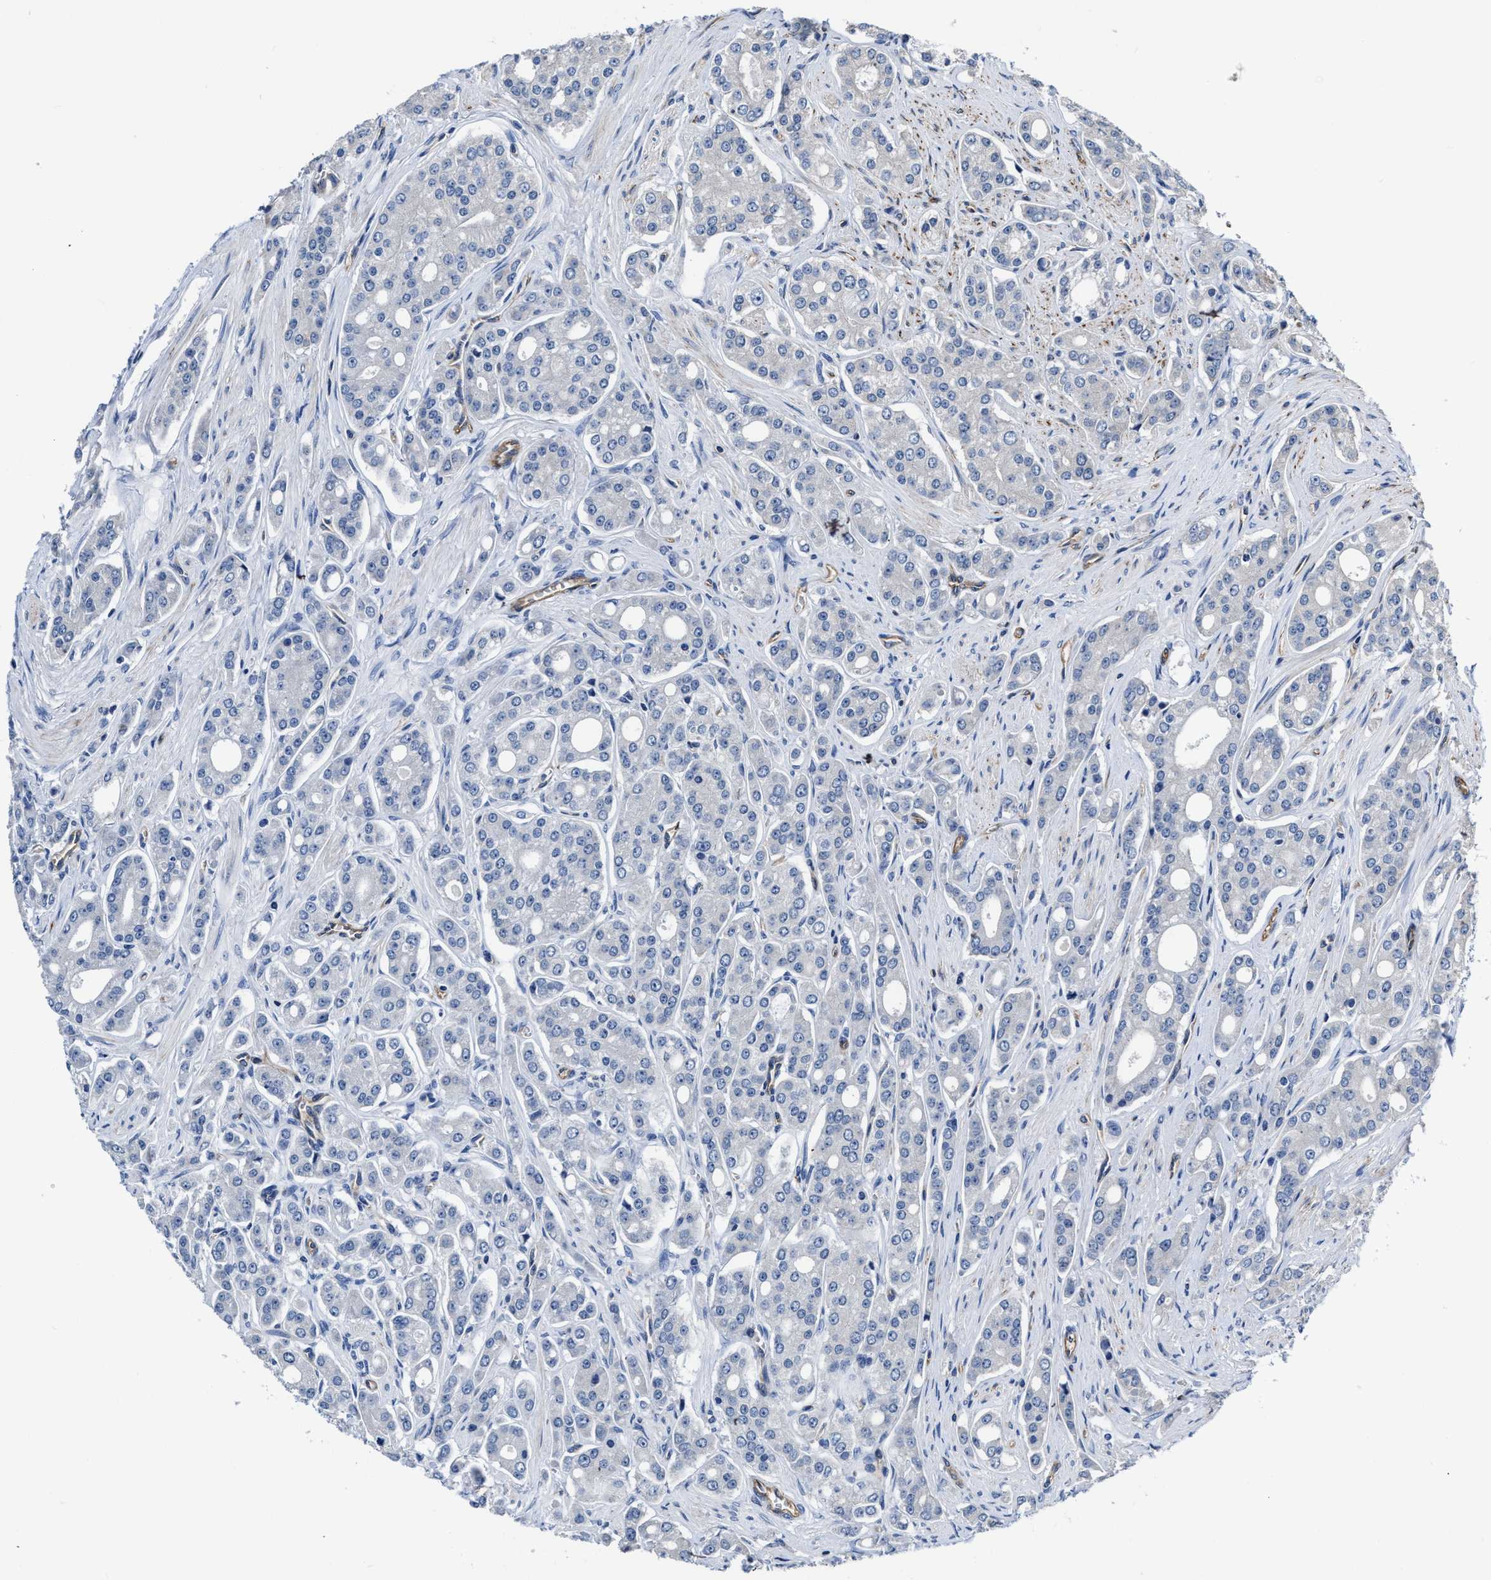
{"staining": {"intensity": "negative", "quantity": "none", "location": "none"}, "tissue": "prostate cancer", "cell_type": "Tumor cells", "image_type": "cancer", "snomed": [{"axis": "morphology", "description": "Adenocarcinoma, High grade"}, {"axis": "topography", "description": "Prostate"}], "caption": "Immunohistochemical staining of adenocarcinoma (high-grade) (prostate) demonstrates no significant positivity in tumor cells.", "gene": "C22orf42", "patient": {"sex": "male", "age": 71}}